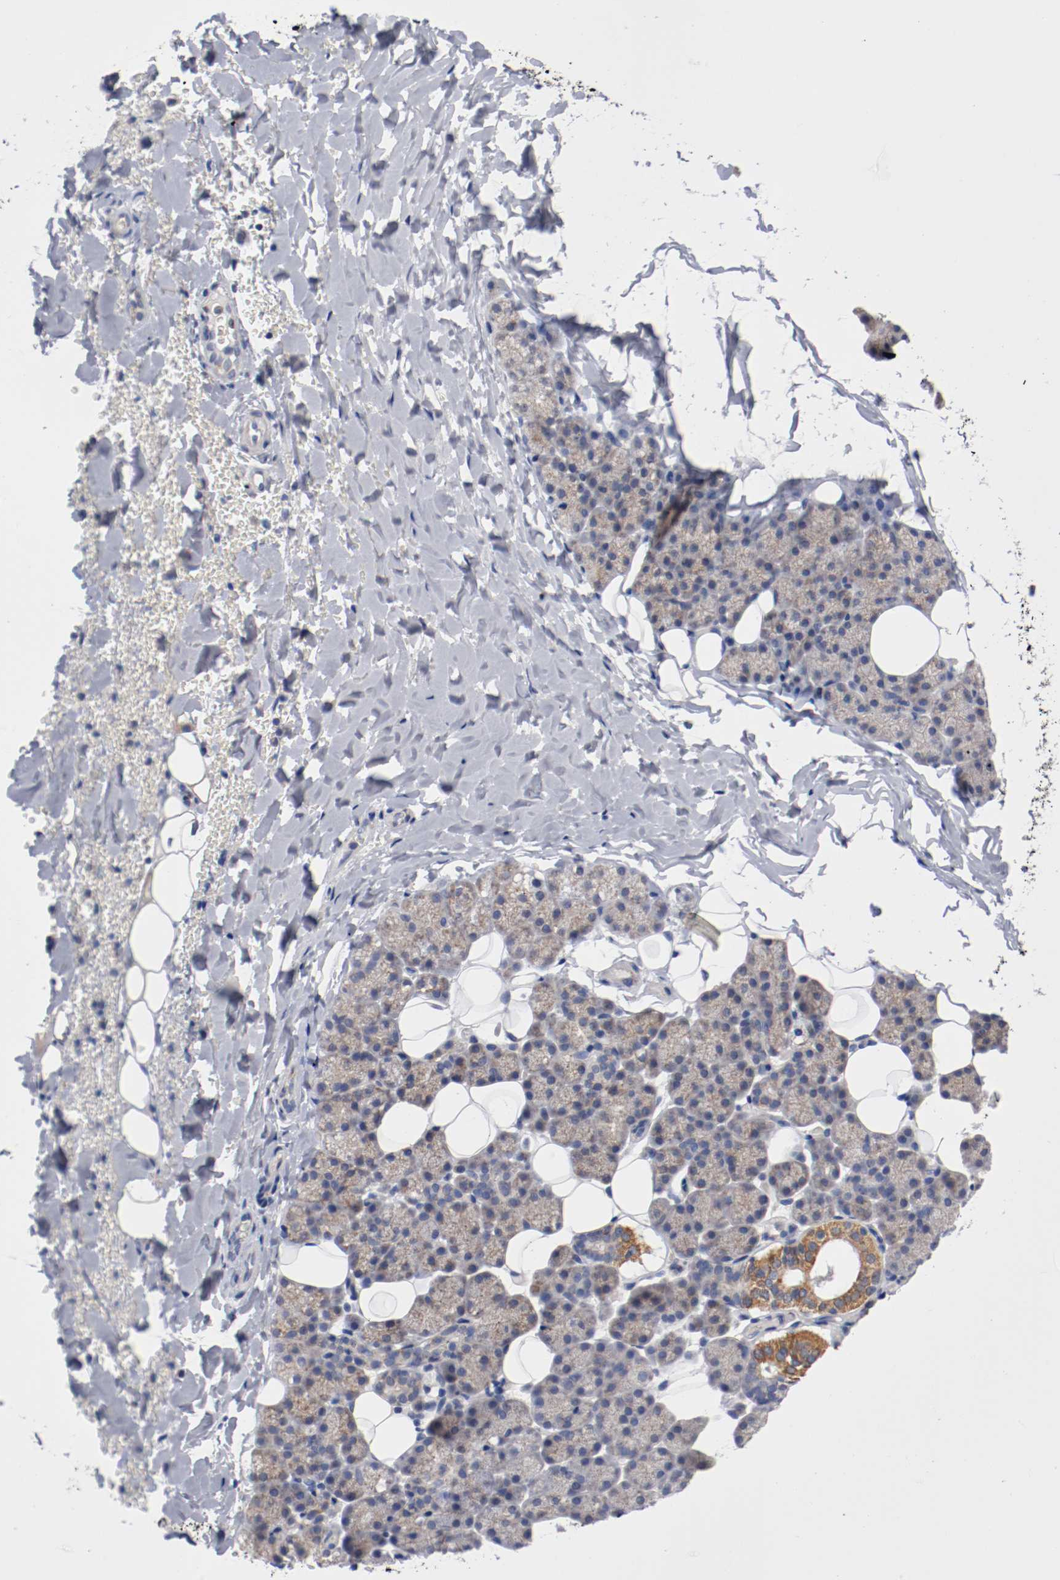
{"staining": {"intensity": "moderate", "quantity": ">75%", "location": "cytoplasmic/membranous"}, "tissue": "salivary gland", "cell_type": "Glandular cells", "image_type": "normal", "snomed": [{"axis": "morphology", "description": "Normal tissue, NOS"}, {"axis": "topography", "description": "Lymph node"}, {"axis": "topography", "description": "Salivary gland"}], "caption": "A medium amount of moderate cytoplasmic/membranous positivity is present in approximately >75% of glandular cells in normal salivary gland.", "gene": "PCSK6", "patient": {"sex": "male", "age": 8}}